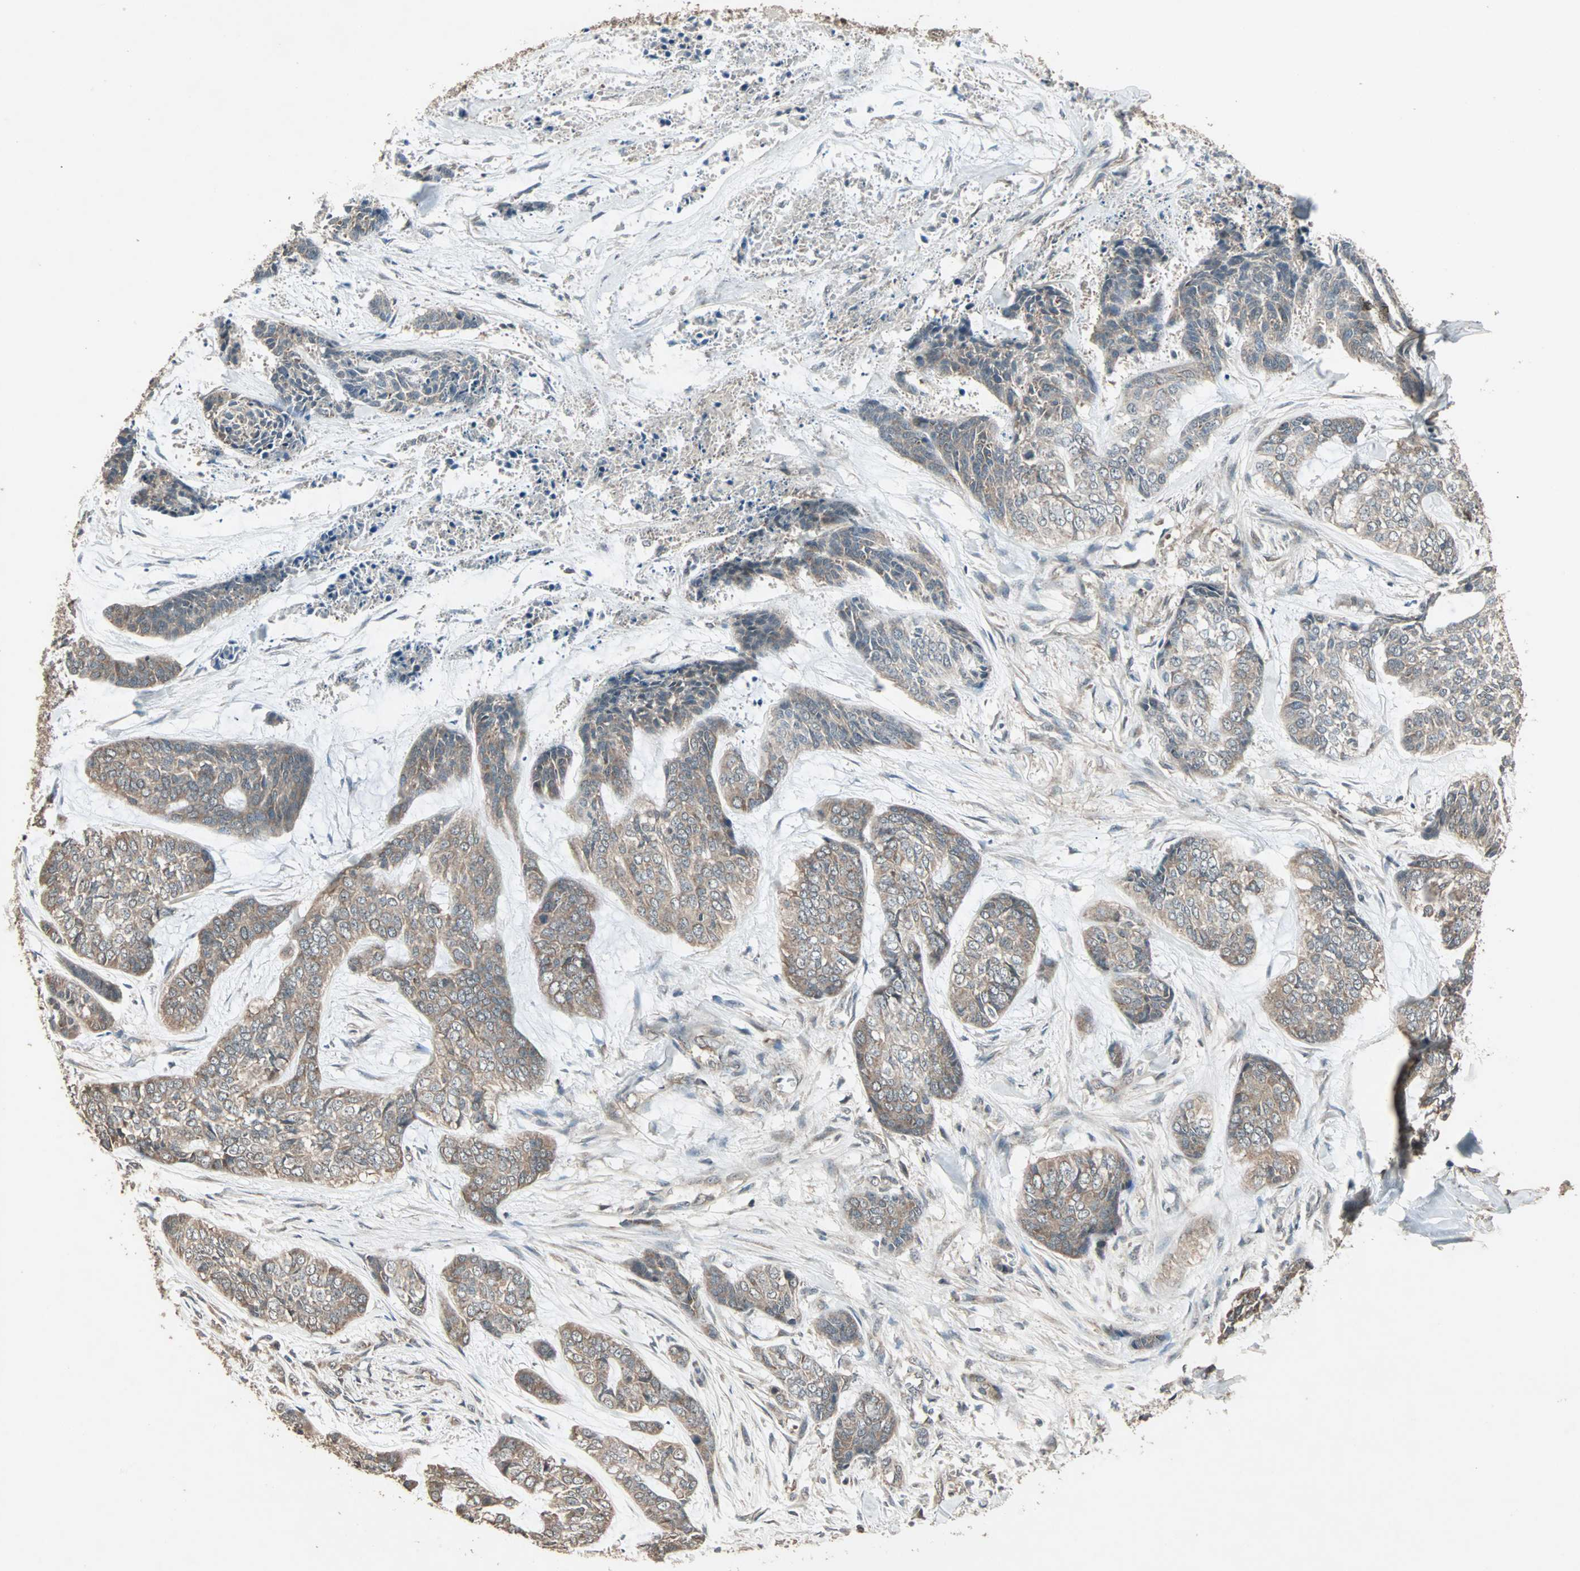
{"staining": {"intensity": "moderate", "quantity": ">75%", "location": "cytoplasmic/membranous"}, "tissue": "skin cancer", "cell_type": "Tumor cells", "image_type": "cancer", "snomed": [{"axis": "morphology", "description": "Basal cell carcinoma"}, {"axis": "topography", "description": "Skin"}], "caption": "Immunohistochemistry (IHC) of skin cancer shows medium levels of moderate cytoplasmic/membranous positivity in approximately >75% of tumor cells.", "gene": "UBAC1", "patient": {"sex": "female", "age": 64}}